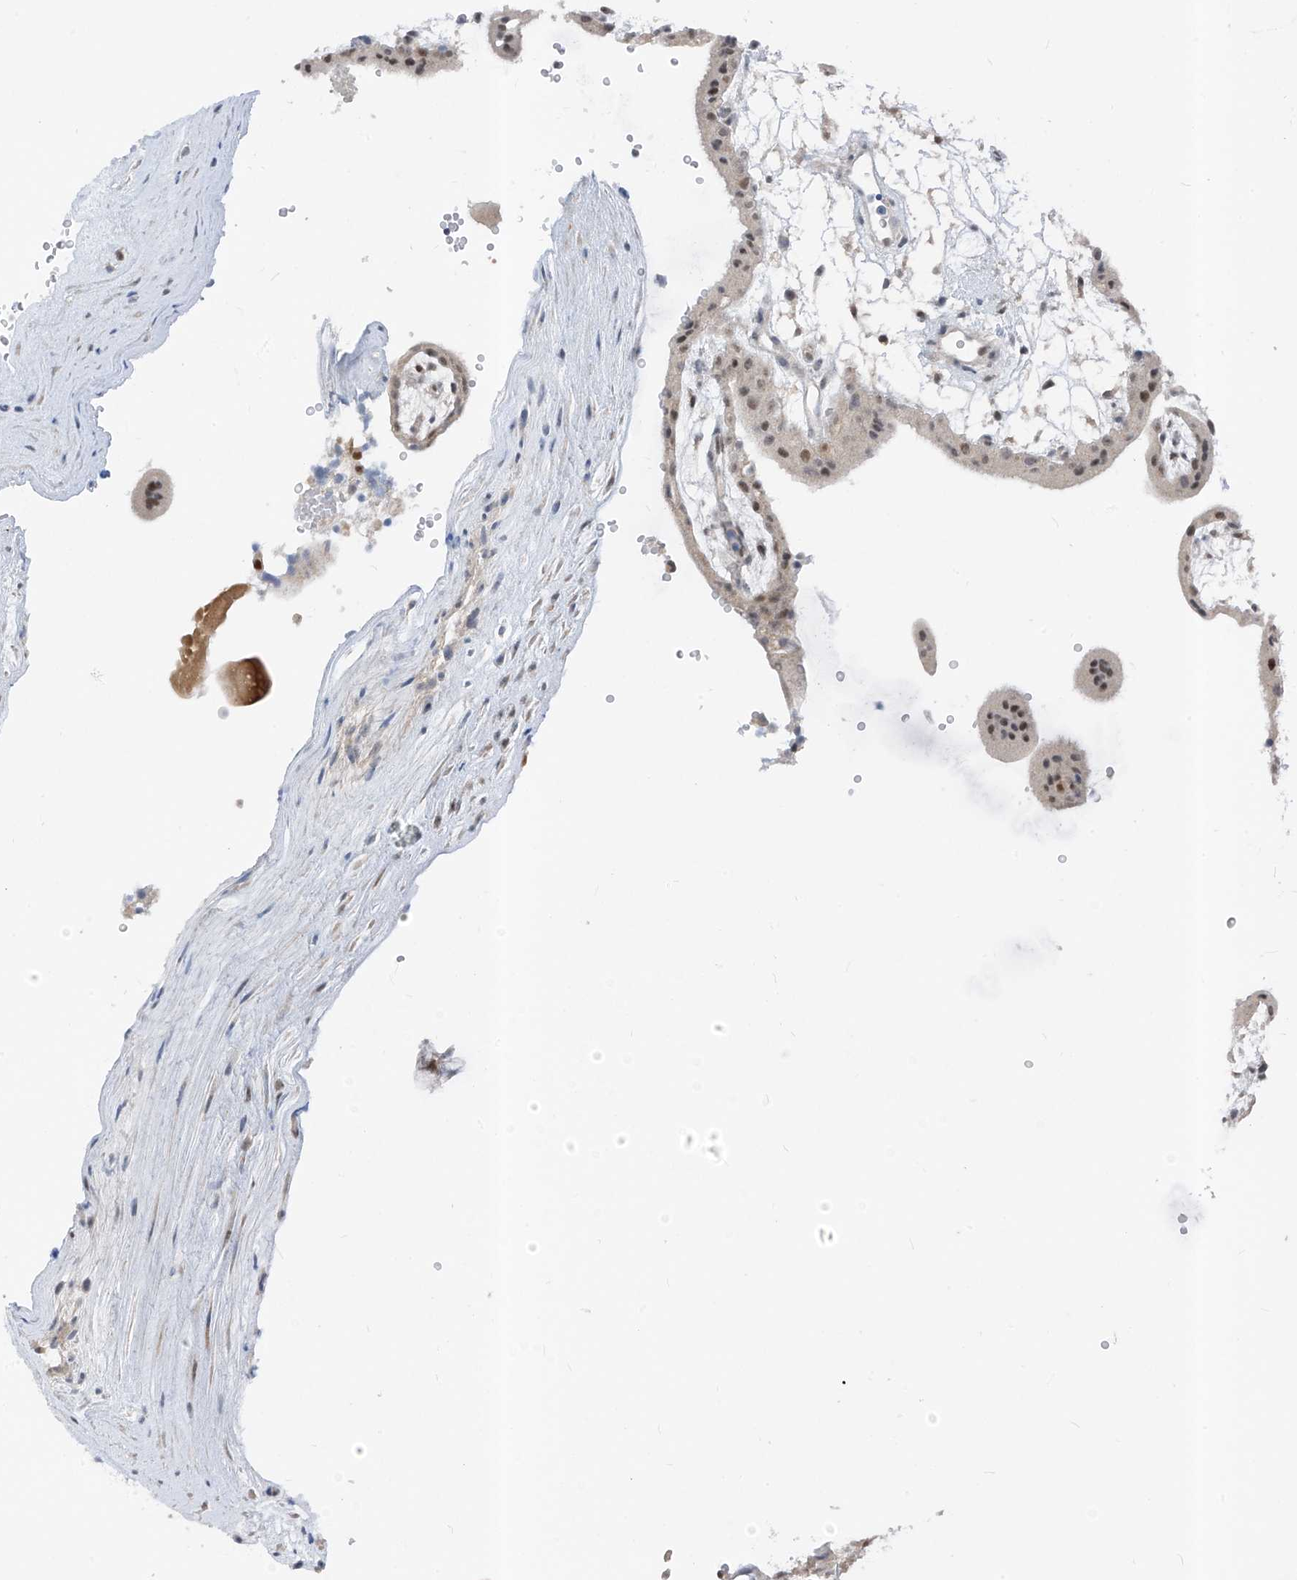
{"staining": {"intensity": "strong", "quantity": ">75%", "location": "nuclear"}, "tissue": "placenta", "cell_type": "Decidual cells", "image_type": "normal", "snomed": [{"axis": "morphology", "description": "Normal tissue, NOS"}, {"axis": "topography", "description": "Placenta"}], "caption": "The immunohistochemical stain shows strong nuclear staining in decidual cells of benign placenta.", "gene": "RBP7", "patient": {"sex": "female", "age": 18}}